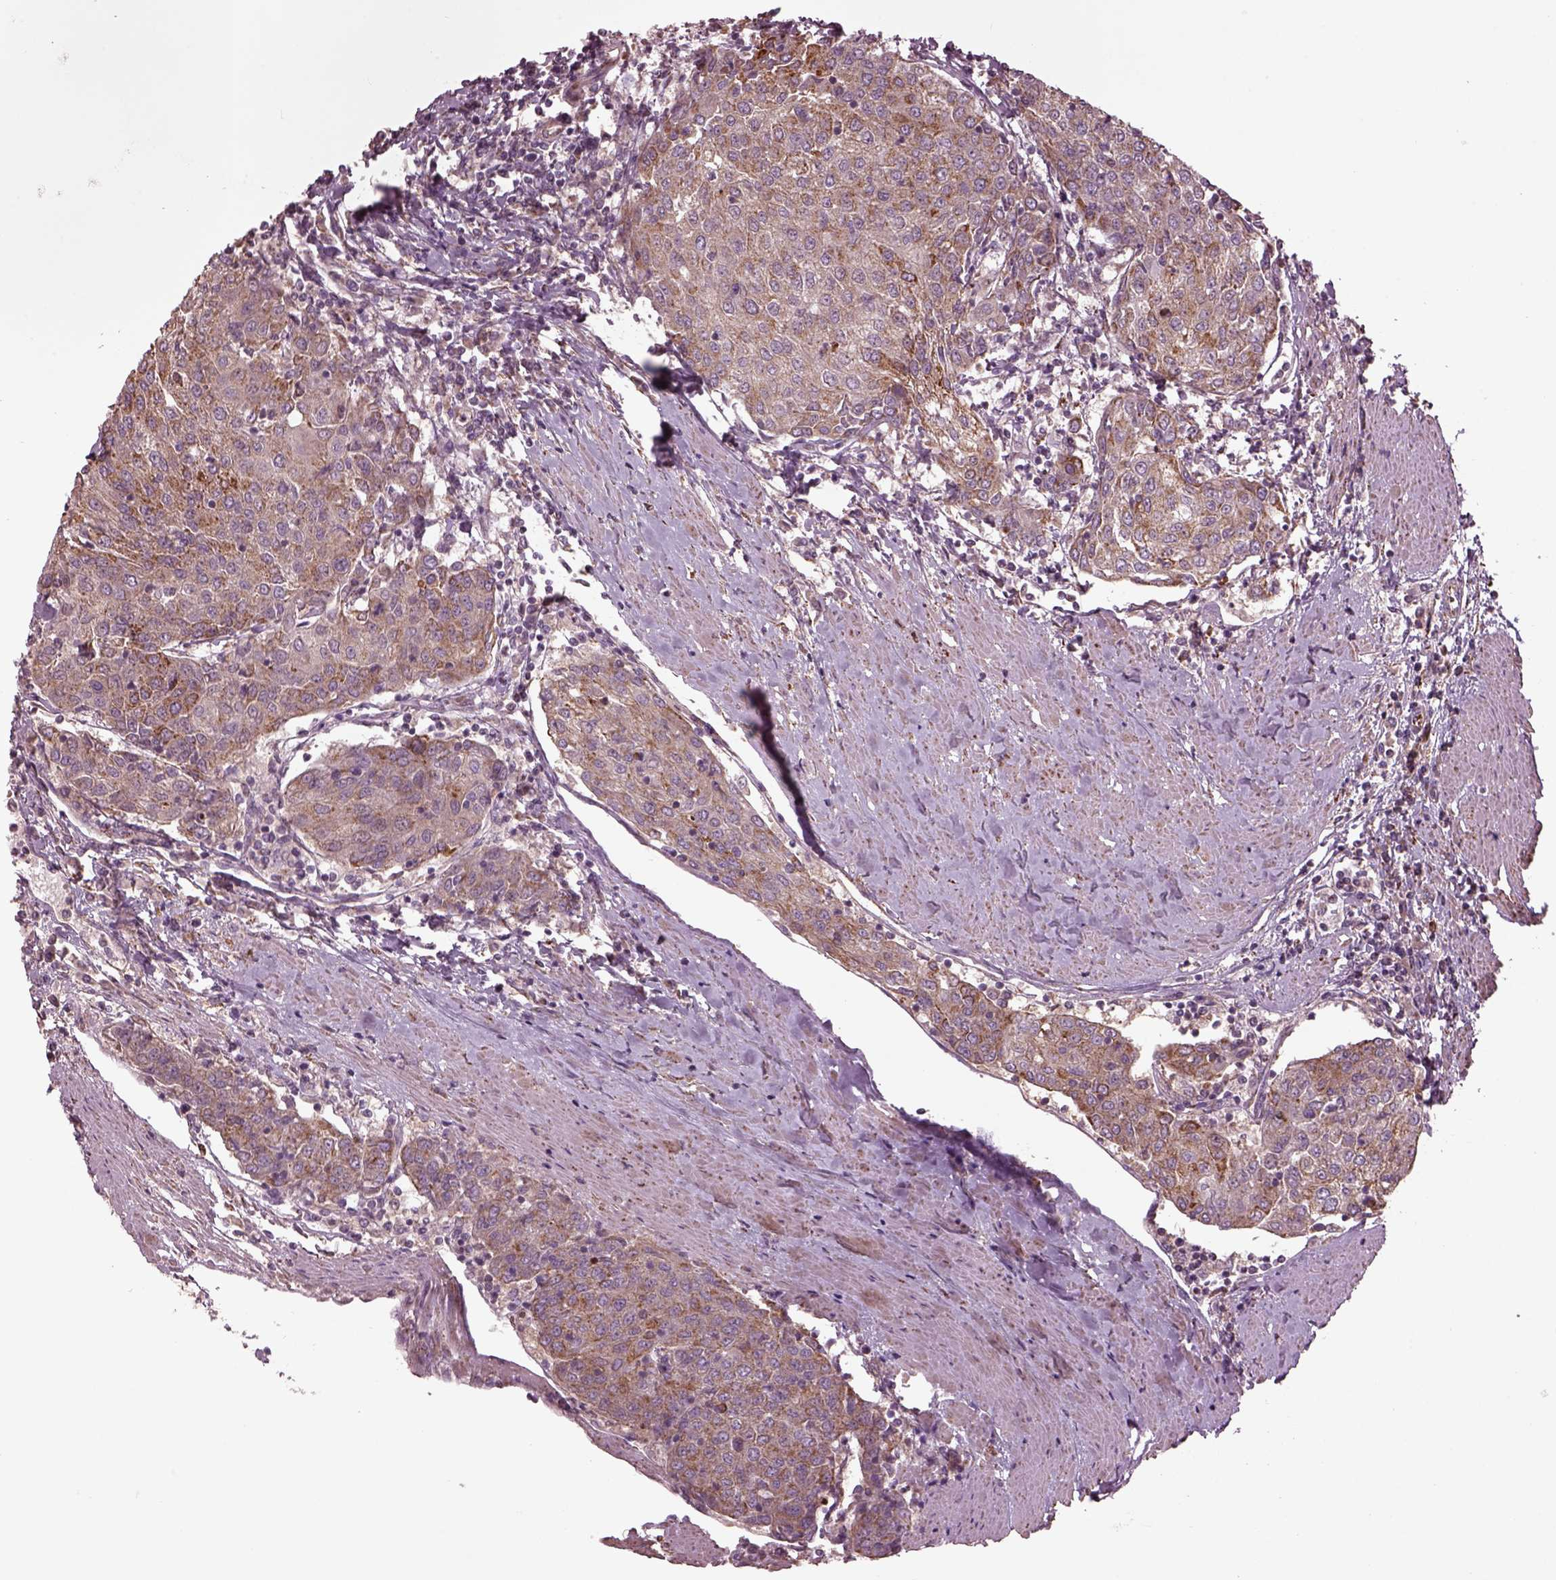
{"staining": {"intensity": "weak", "quantity": "25%-75%", "location": "cytoplasmic/membranous"}, "tissue": "urothelial cancer", "cell_type": "Tumor cells", "image_type": "cancer", "snomed": [{"axis": "morphology", "description": "Urothelial carcinoma, High grade"}, {"axis": "topography", "description": "Urinary bladder"}], "caption": "The histopathology image demonstrates a brown stain indicating the presence of a protein in the cytoplasmic/membranous of tumor cells in high-grade urothelial carcinoma. (DAB IHC with brightfield microscopy, high magnification).", "gene": "TMEM254", "patient": {"sex": "female", "age": 85}}